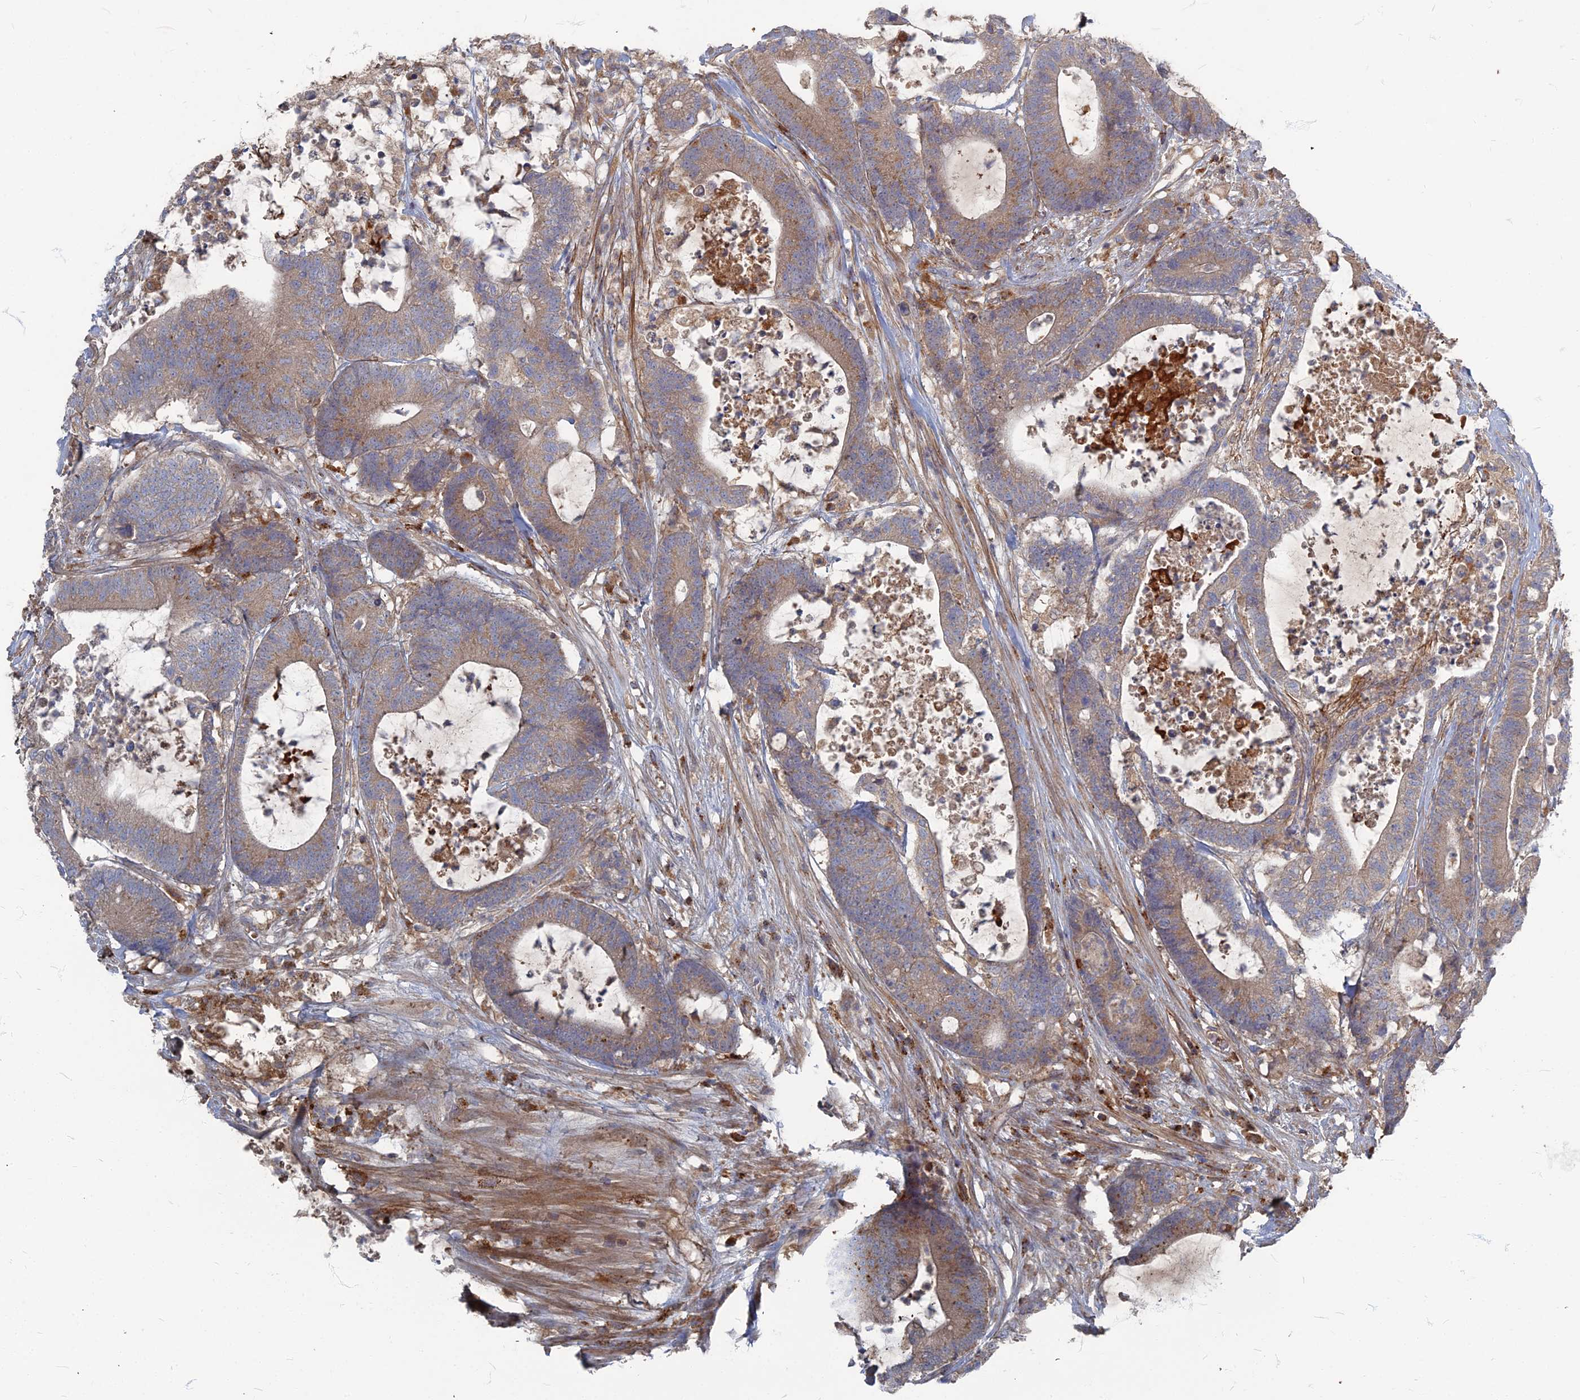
{"staining": {"intensity": "moderate", "quantity": ">75%", "location": "cytoplasmic/membranous"}, "tissue": "colorectal cancer", "cell_type": "Tumor cells", "image_type": "cancer", "snomed": [{"axis": "morphology", "description": "Adenocarcinoma, NOS"}, {"axis": "topography", "description": "Colon"}], "caption": "A histopathology image of adenocarcinoma (colorectal) stained for a protein reveals moderate cytoplasmic/membranous brown staining in tumor cells. Ihc stains the protein in brown and the nuclei are stained blue.", "gene": "PPCDC", "patient": {"sex": "female", "age": 84}}